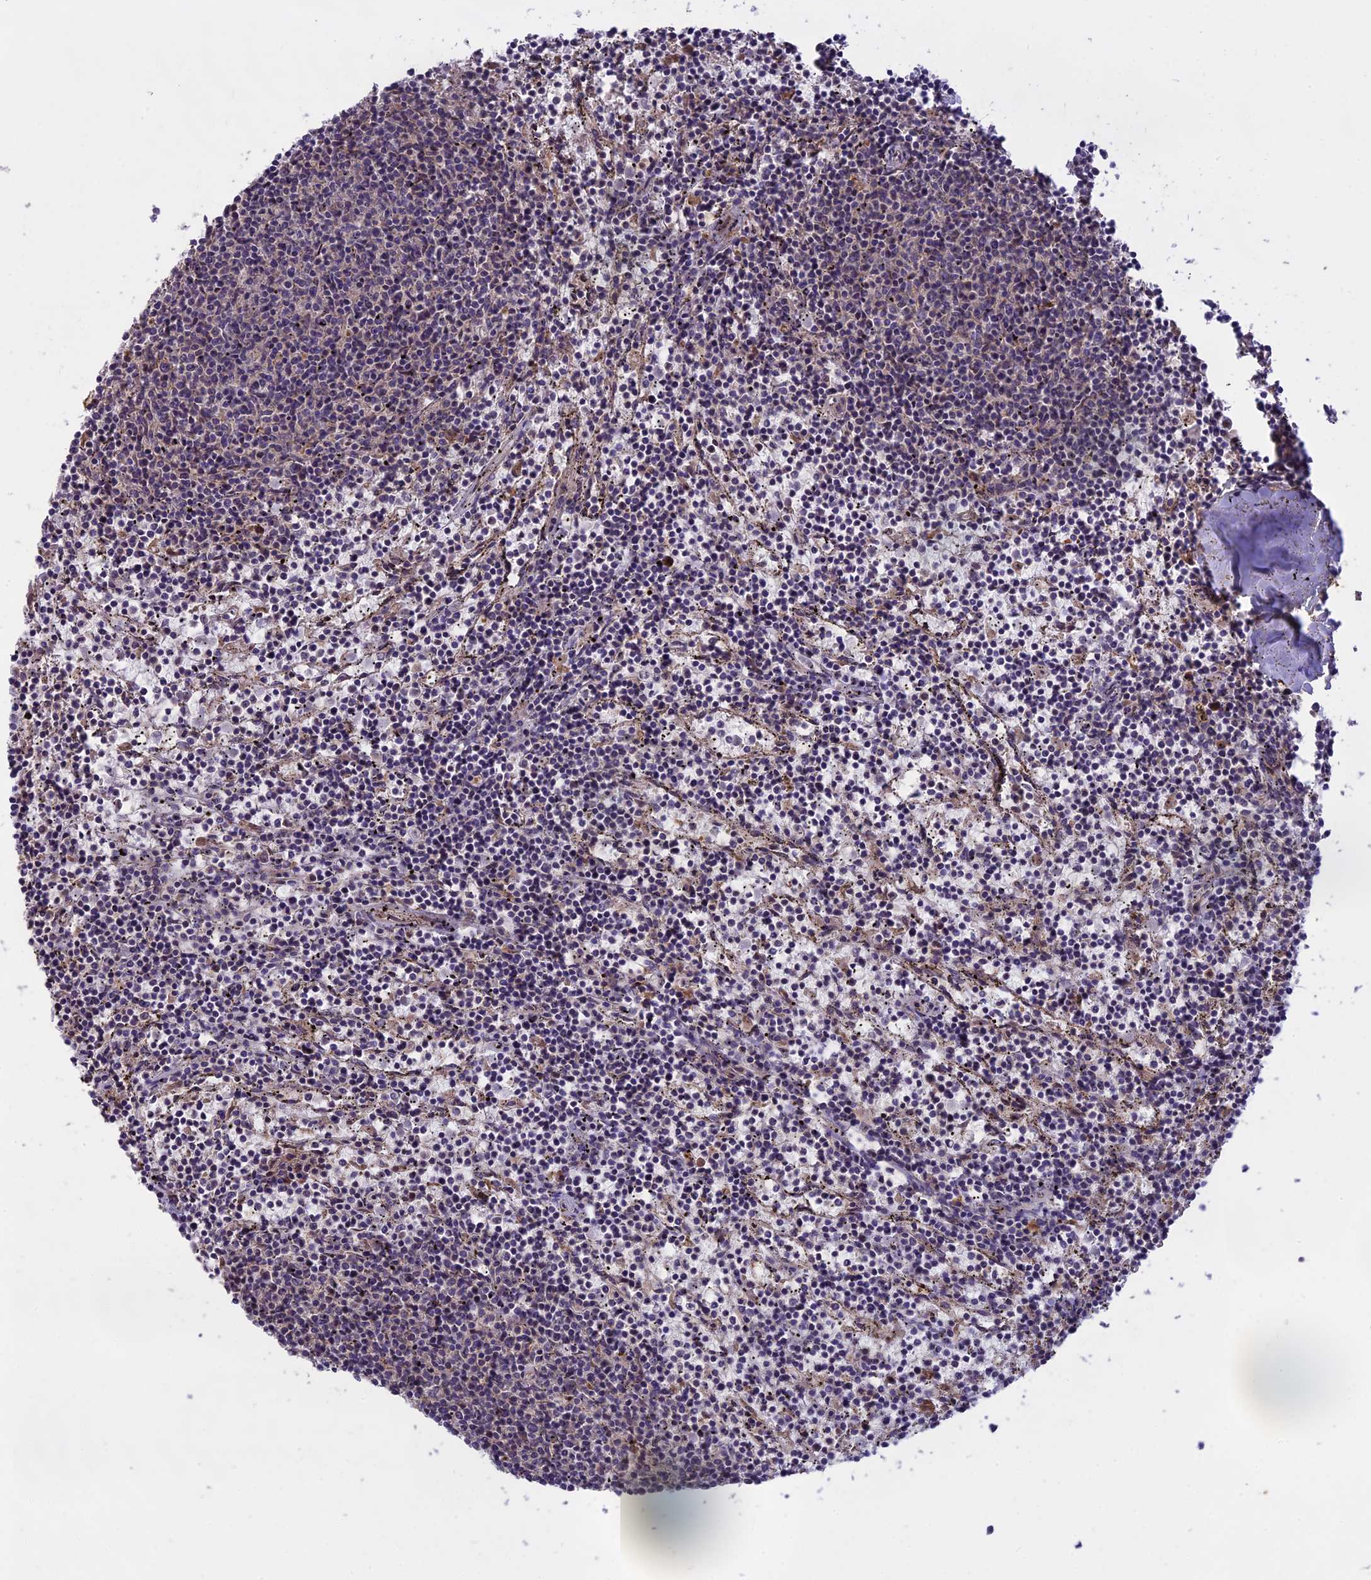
{"staining": {"intensity": "negative", "quantity": "none", "location": "none"}, "tissue": "lymphoma", "cell_type": "Tumor cells", "image_type": "cancer", "snomed": [{"axis": "morphology", "description": "Malignant lymphoma, non-Hodgkin's type, Low grade"}, {"axis": "topography", "description": "Spleen"}], "caption": "Micrograph shows no significant protein expression in tumor cells of low-grade malignant lymphoma, non-Hodgkin's type.", "gene": "MEMO1", "patient": {"sex": "female", "age": 50}}